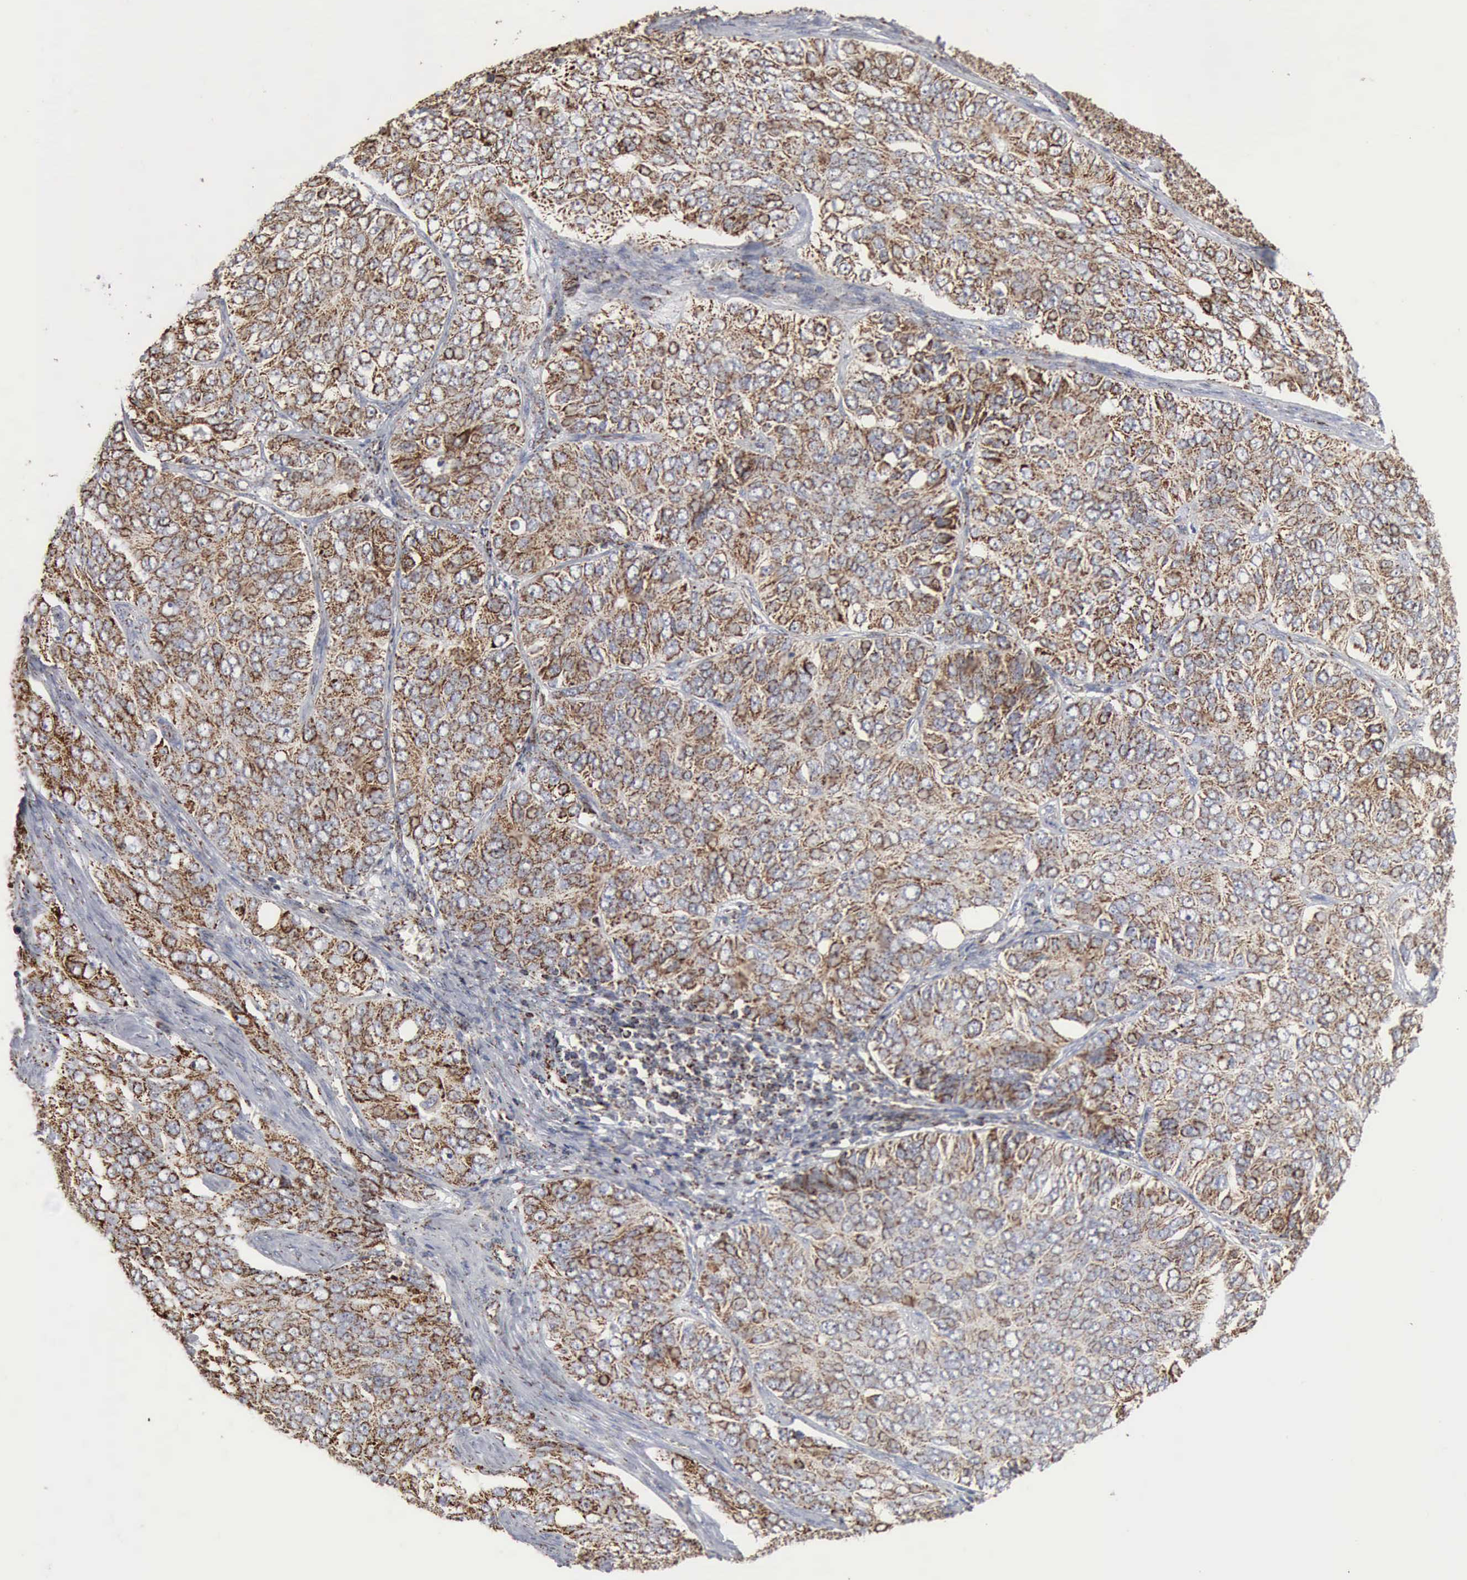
{"staining": {"intensity": "moderate", "quantity": ">75%", "location": "cytoplasmic/membranous"}, "tissue": "ovarian cancer", "cell_type": "Tumor cells", "image_type": "cancer", "snomed": [{"axis": "morphology", "description": "Carcinoma, endometroid"}, {"axis": "topography", "description": "Ovary"}], "caption": "Endometroid carcinoma (ovarian) stained for a protein shows moderate cytoplasmic/membranous positivity in tumor cells. The staining is performed using DAB brown chromogen to label protein expression. The nuclei are counter-stained blue using hematoxylin.", "gene": "ACO2", "patient": {"sex": "female", "age": 51}}